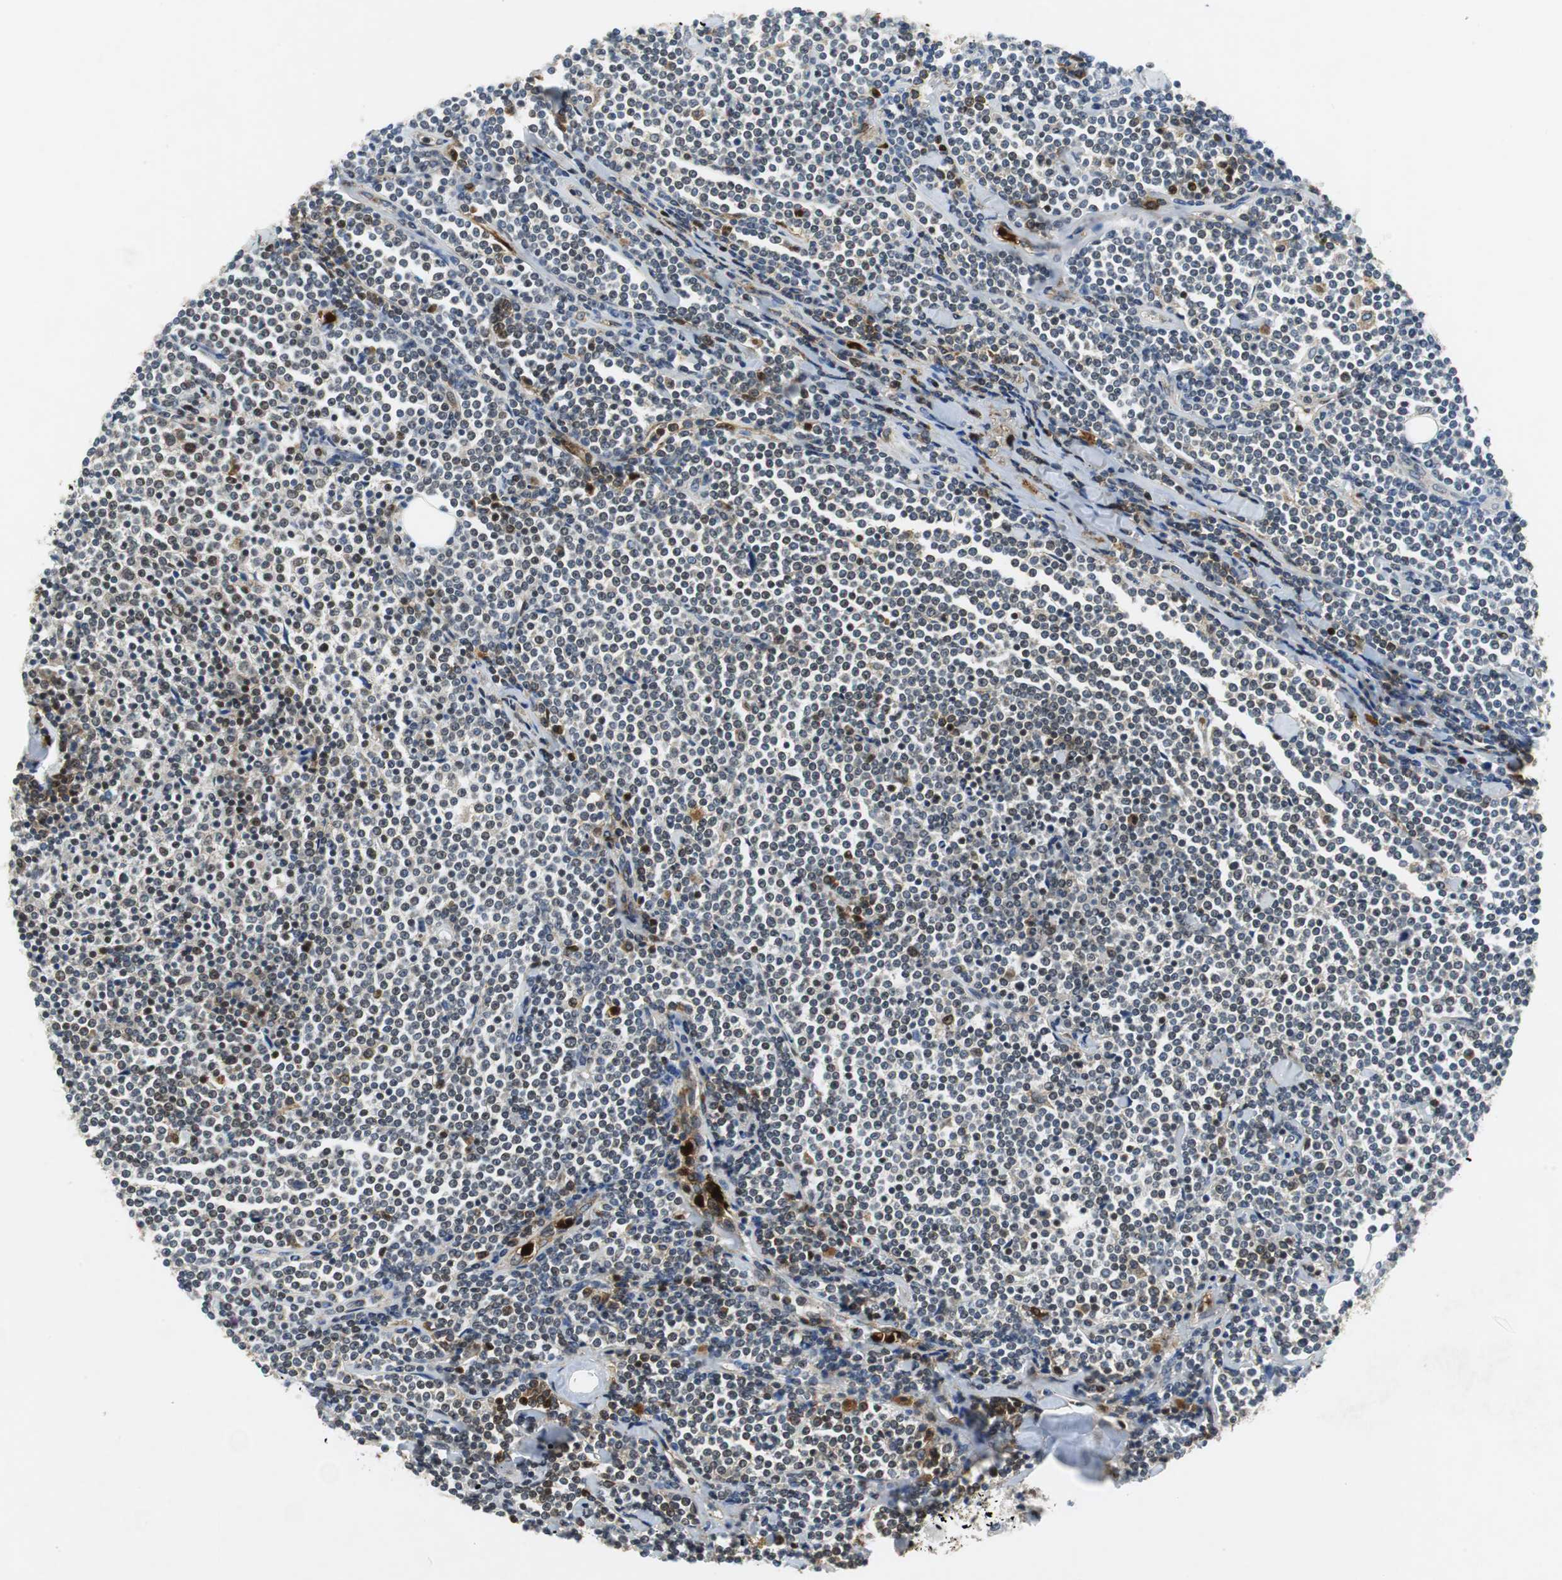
{"staining": {"intensity": "weak", "quantity": ">75%", "location": "nuclear"}, "tissue": "lymphoma", "cell_type": "Tumor cells", "image_type": "cancer", "snomed": [{"axis": "morphology", "description": "Malignant lymphoma, non-Hodgkin's type, Low grade"}, {"axis": "topography", "description": "Soft tissue"}], "caption": "This is an image of IHC staining of malignant lymphoma, non-Hodgkin's type (low-grade), which shows weak expression in the nuclear of tumor cells.", "gene": "ORM1", "patient": {"sex": "male", "age": 92}}